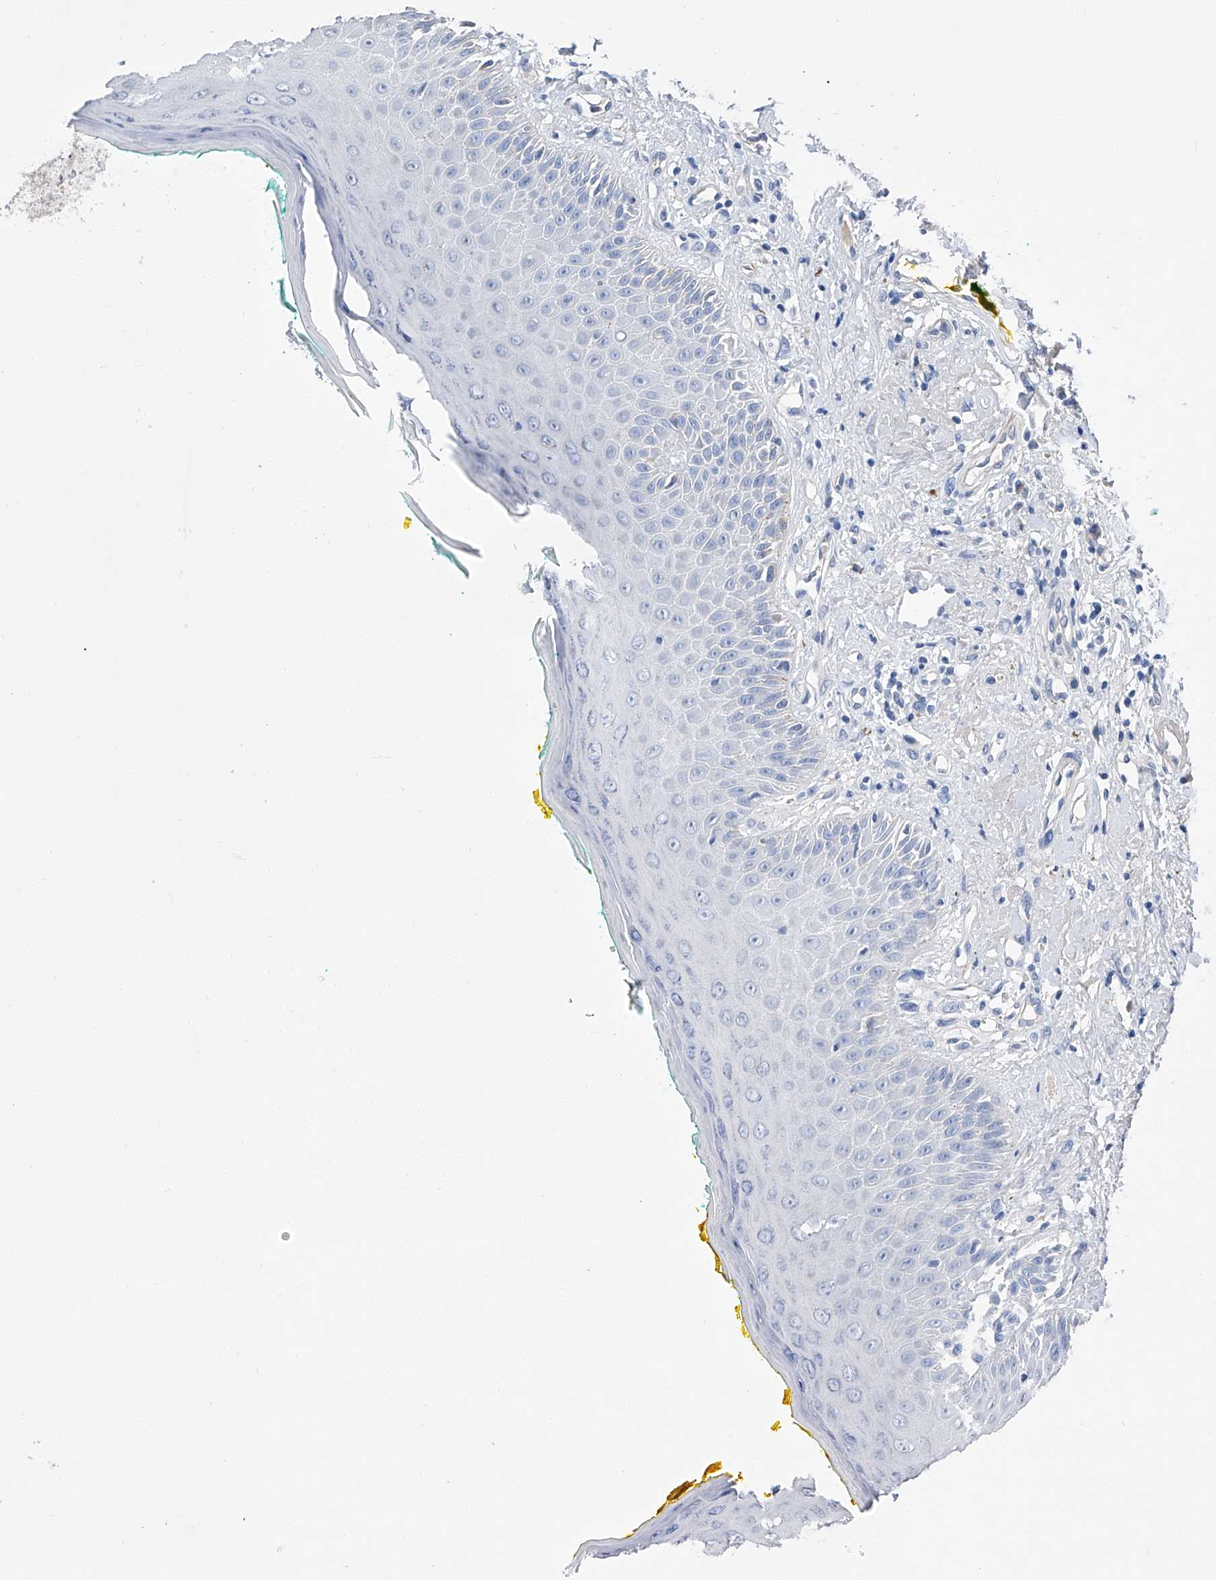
{"staining": {"intensity": "negative", "quantity": "none", "location": "none"}, "tissue": "oral mucosa", "cell_type": "Squamous epithelial cells", "image_type": "normal", "snomed": [{"axis": "morphology", "description": "Normal tissue, NOS"}, {"axis": "topography", "description": "Oral tissue"}], "caption": "The image displays no significant staining in squamous epithelial cells of oral mucosa. (DAB IHC, high magnification).", "gene": "GPT", "patient": {"sex": "female", "age": 70}}